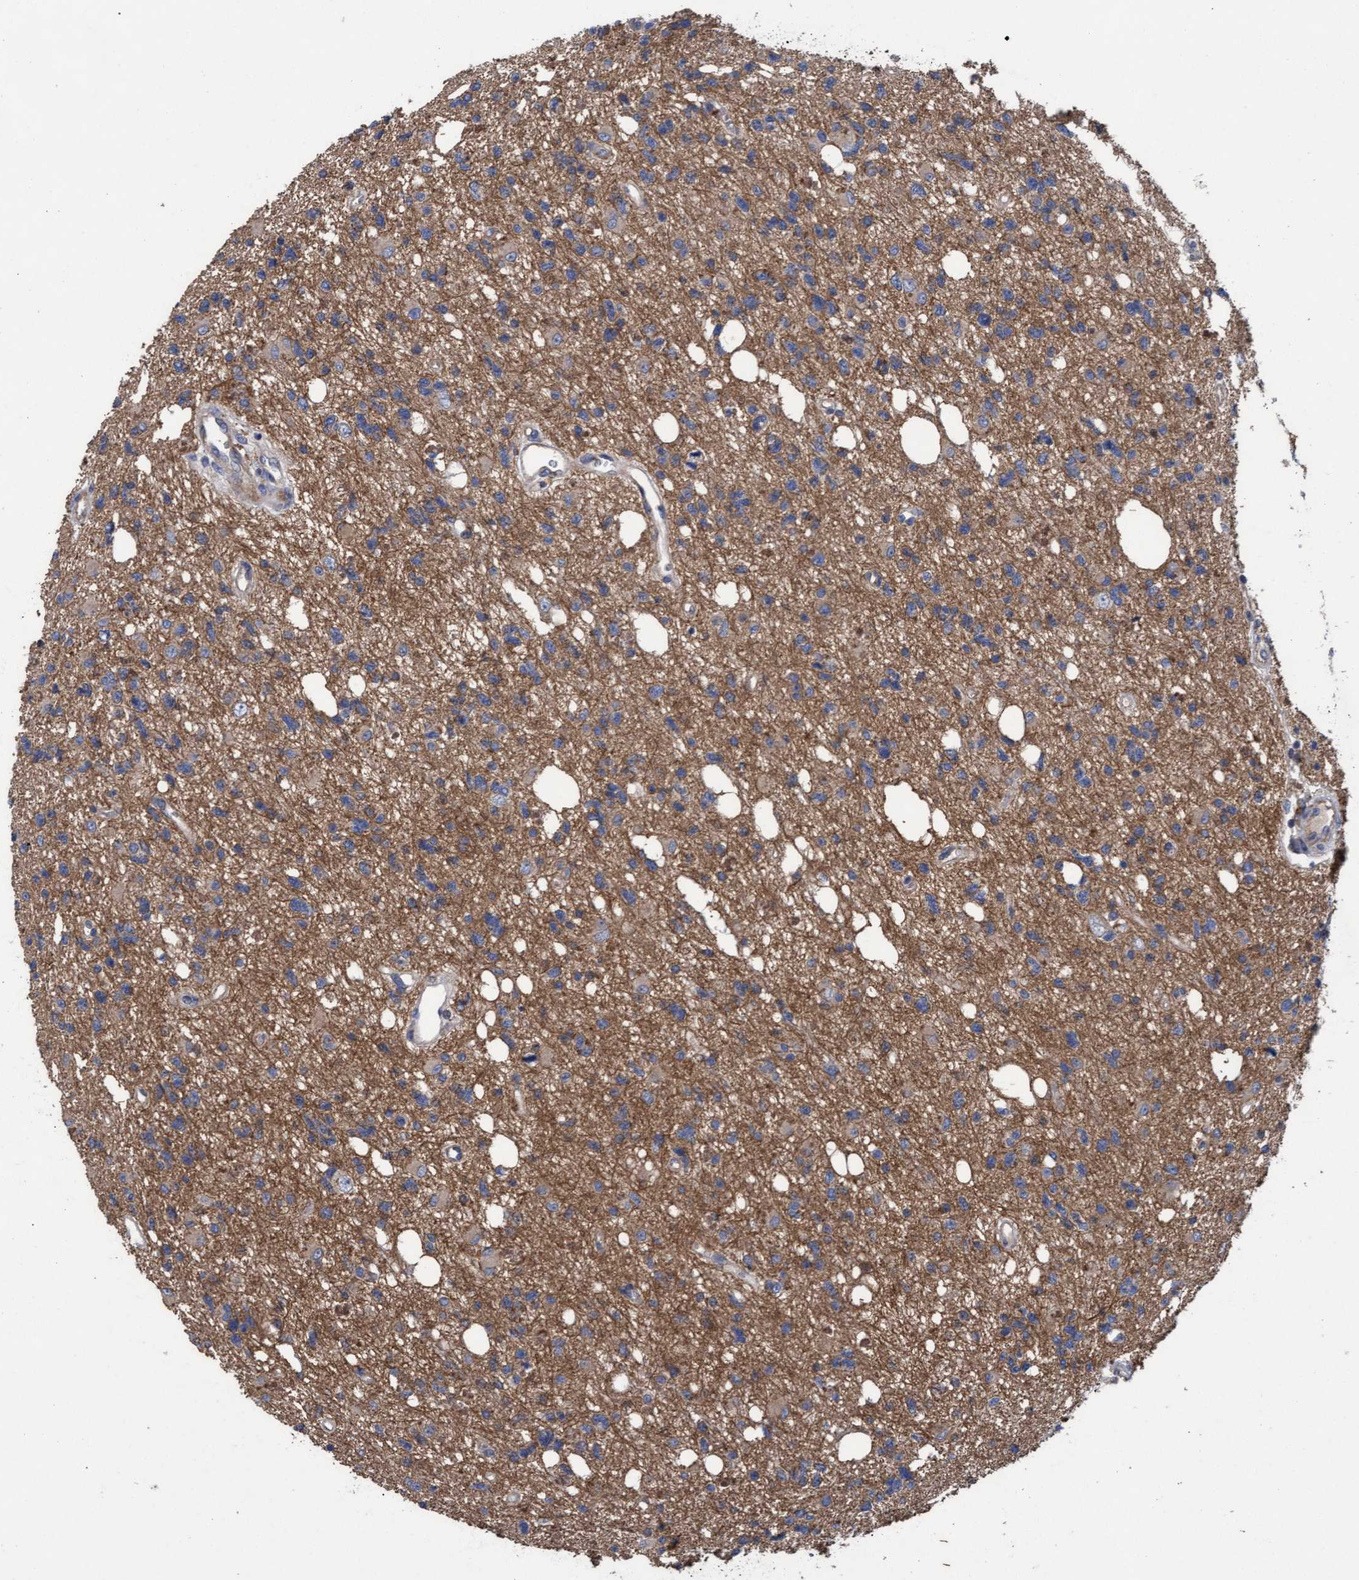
{"staining": {"intensity": "moderate", "quantity": ">75%", "location": "cytoplasmic/membranous"}, "tissue": "glioma", "cell_type": "Tumor cells", "image_type": "cancer", "snomed": [{"axis": "morphology", "description": "Glioma, malignant, High grade"}, {"axis": "topography", "description": "Brain"}], "caption": "A brown stain shows moderate cytoplasmic/membranous staining of a protein in high-grade glioma (malignant) tumor cells.", "gene": "MRPL38", "patient": {"sex": "female", "age": 62}}